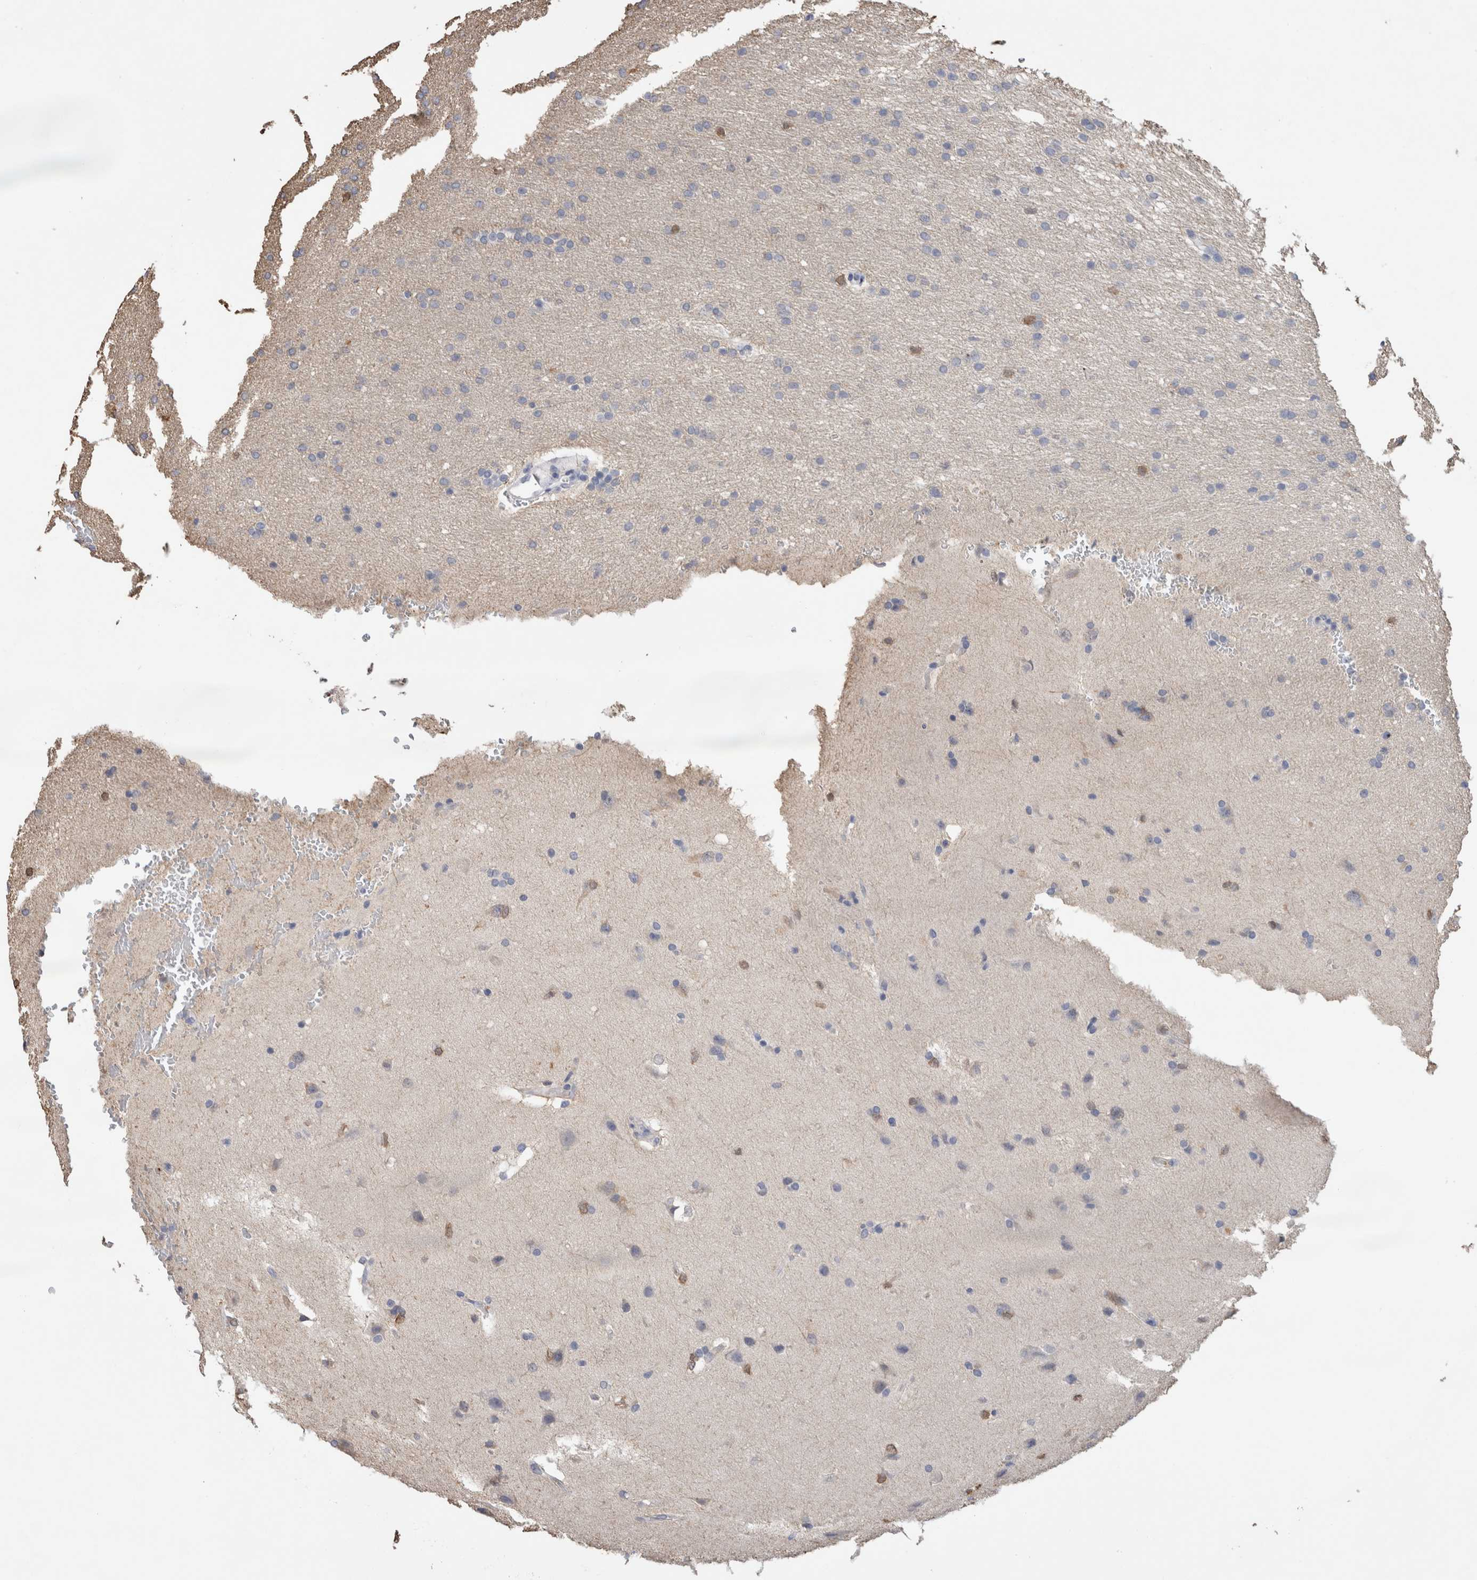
{"staining": {"intensity": "negative", "quantity": "none", "location": "none"}, "tissue": "glioma", "cell_type": "Tumor cells", "image_type": "cancer", "snomed": [{"axis": "morphology", "description": "Glioma, malignant, Low grade"}, {"axis": "topography", "description": "Brain"}], "caption": "Human malignant glioma (low-grade) stained for a protein using immunohistochemistry shows no staining in tumor cells.", "gene": "FABP7", "patient": {"sex": "female", "age": 37}}